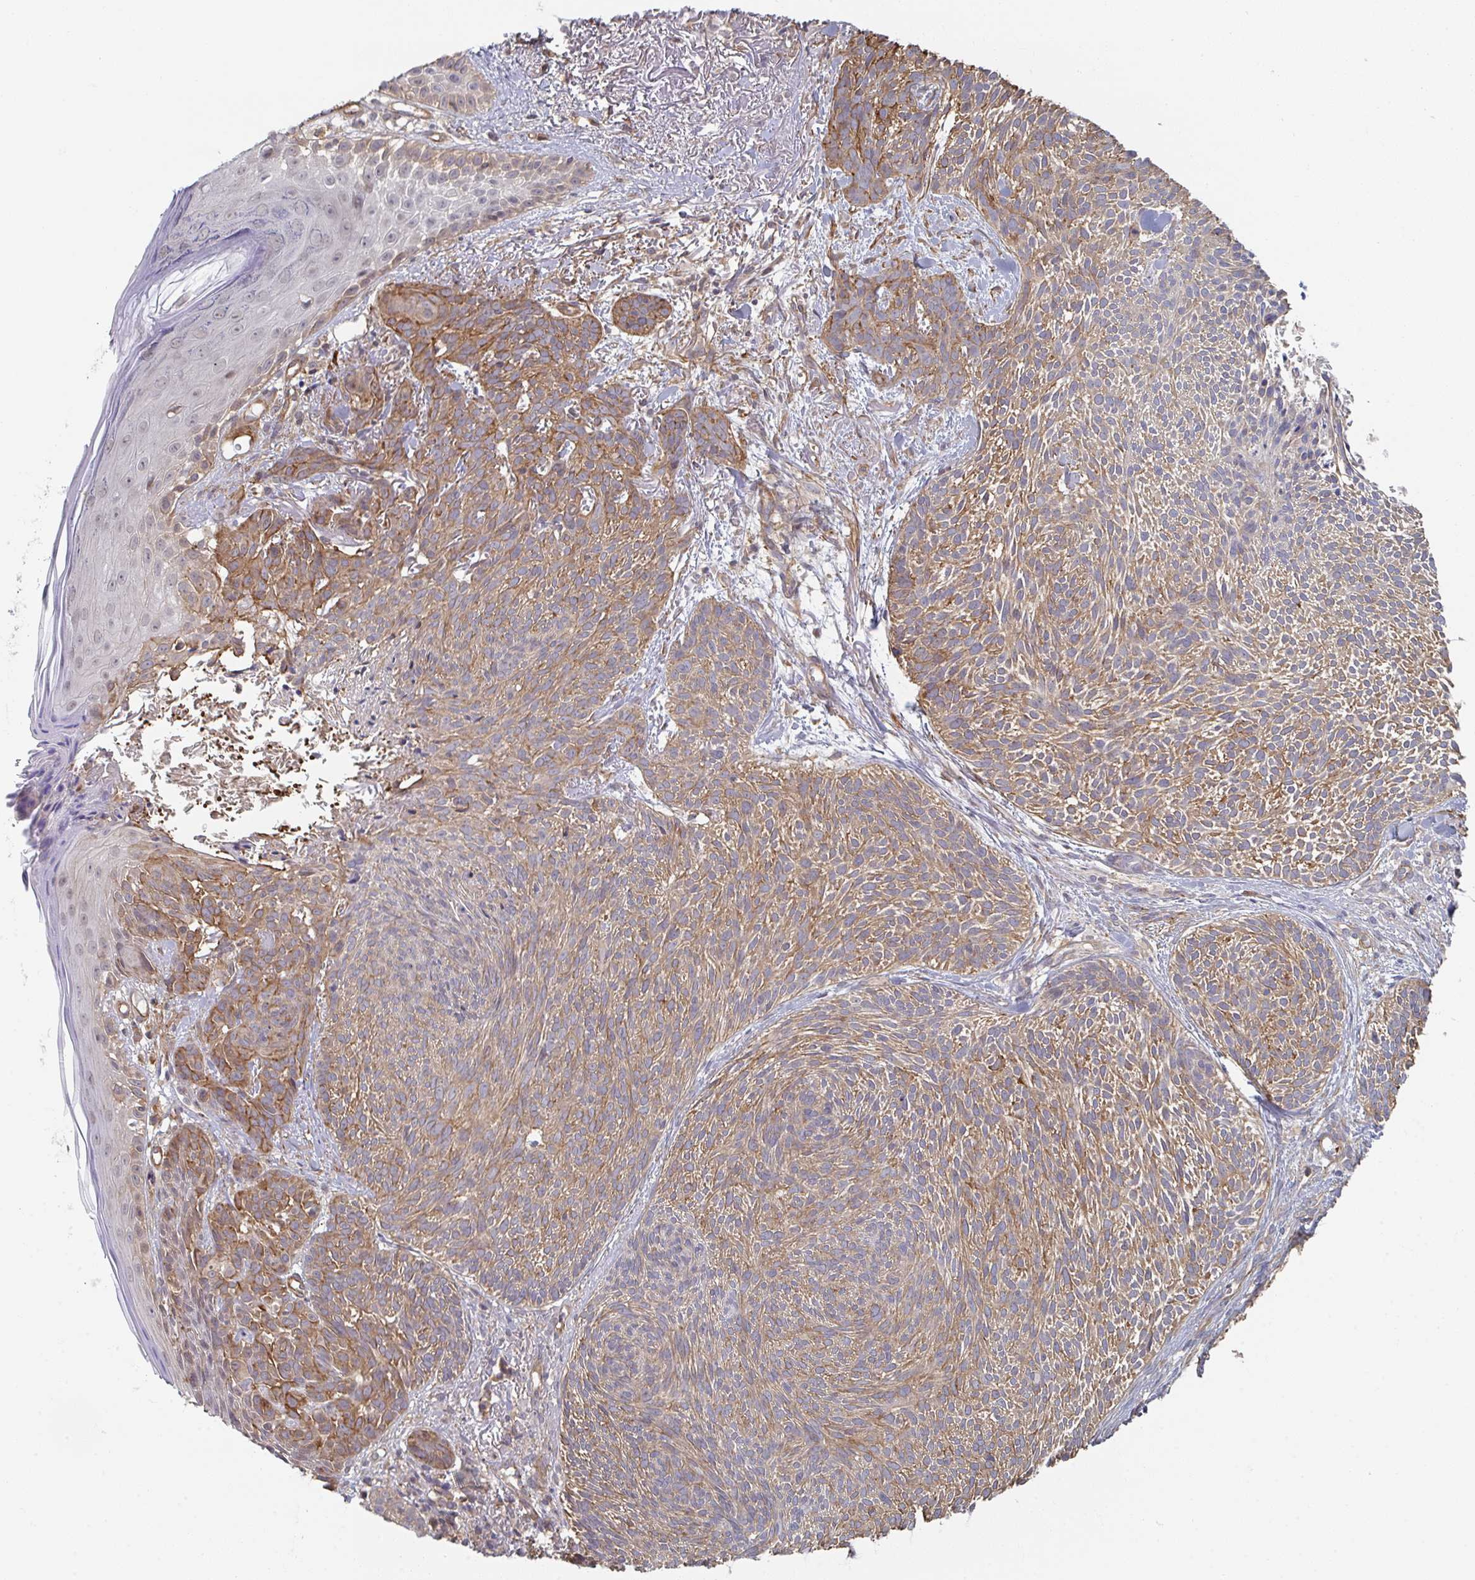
{"staining": {"intensity": "moderate", "quantity": ">75%", "location": "cytoplasmic/membranous"}, "tissue": "skin cancer", "cell_type": "Tumor cells", "image_type": "cancer", "snomed": [{"axis": "morphology", "description": "Basal cell carcinoma"}, {"axis": "topography", "description": "Skin"}], "caption": "This histopathology image reveals IHC staining of human basal cell carcinoma (skin), with medium moderate cytoplasmic/membranous expression in approximately >75% of tumor cells.", "gene": "NEURL4", "patient": {"sex": "female", "age": 78}}